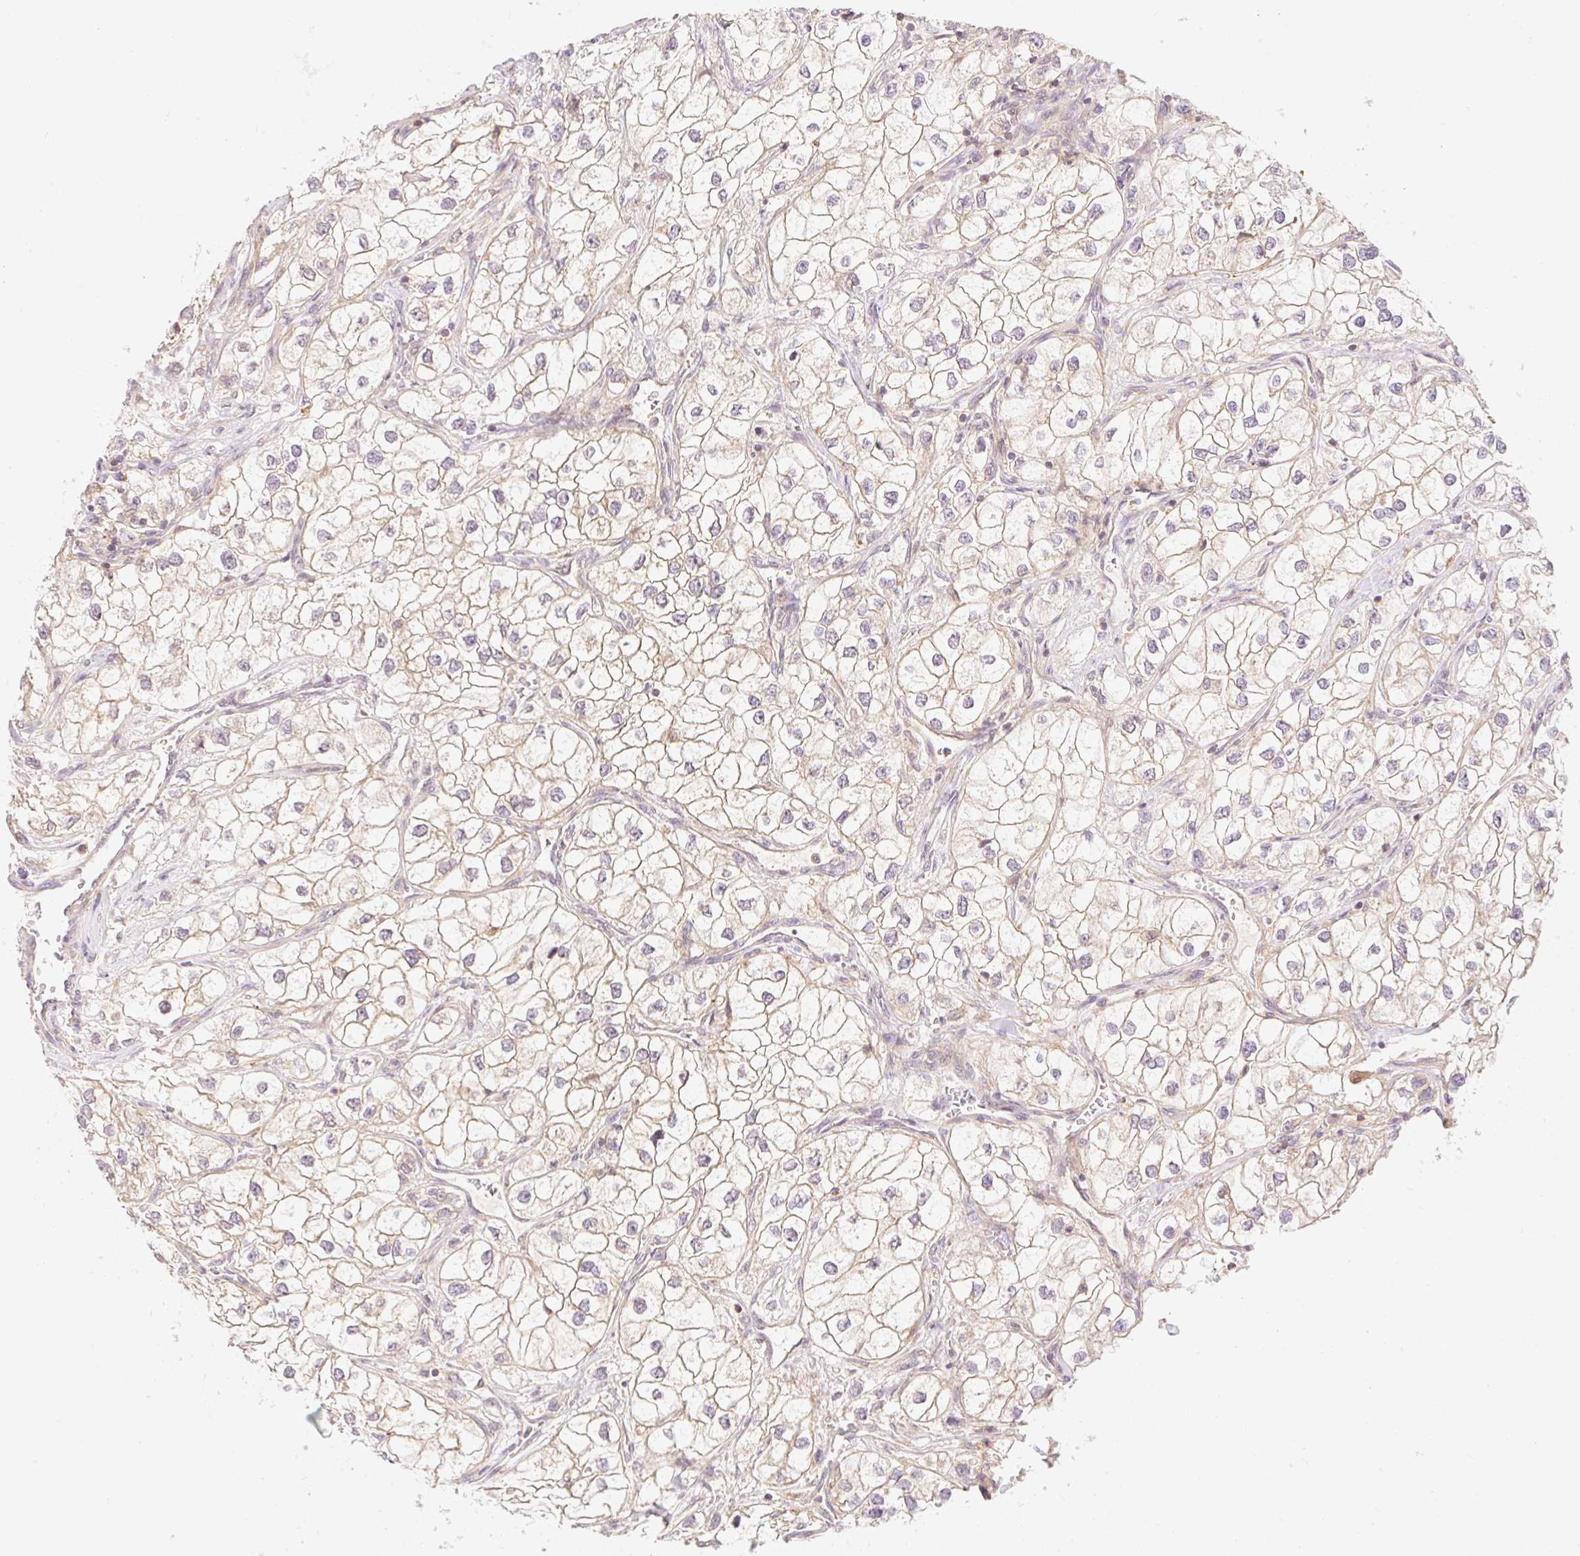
{"staining": {"intensity": "weak", "quantity": "25%-75%", "location": "cytoplasmic/membranous"}, "tissue": "renal cancer", "cell_type": "Tumor cells", "image_type": "cancer", "snomed": [{"axis": "morphology", "description": "Adenocarcinoma, NOS"}, {"axis": "topography", "description": "Kidney"}], "caption": "Immunohistochemistry (IHC) photomicrograph of neoplastic tissue: human renal cancer stained using IHC displays low levels of weak protein expression localized specifically in the cytoplasmic/membranous of tumor cells, appearing as a cytoplasmic/membranous brown color.", "gene": "EMC10", "patient": {"sex": "male", "age": 59}}